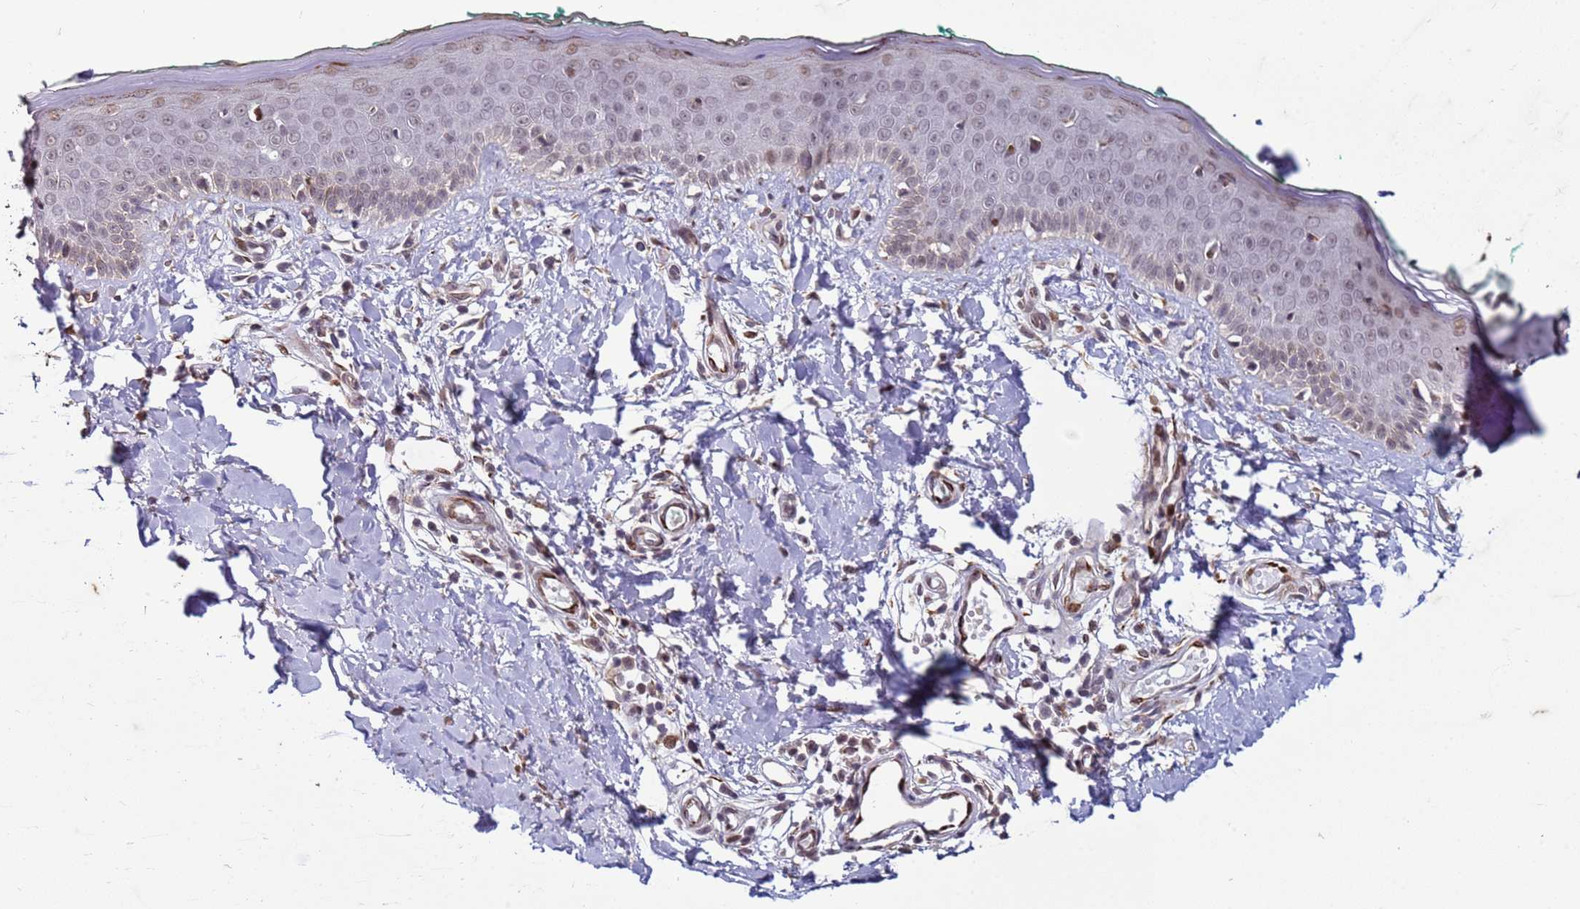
{"staining": {"intensity": "moderate", "quantity": ">75%", "location": "nuclear"}, "tissue": "skin", "cell_type": "Fibroblasts", "image_type": "normal", "snomed": [{"axis": "morphology", "description": "Normal tissue, NOS"}, {"axis": "morphology", "description": "Malignant melanoma, NOS"}, {"axis": "topography", "description": "Skin"}], "caption": "The immunohistochemical stain shows moderate nuclear expression in fibroblasts of normal skin. Using DAB (3,3'-diaminobenzidine) (brown) and hematoxylin (blue) stains, captured at high magnification using brightfield microscopy.", "gene": "SHC3", "patient": {"sex": "male", "age": 62}}